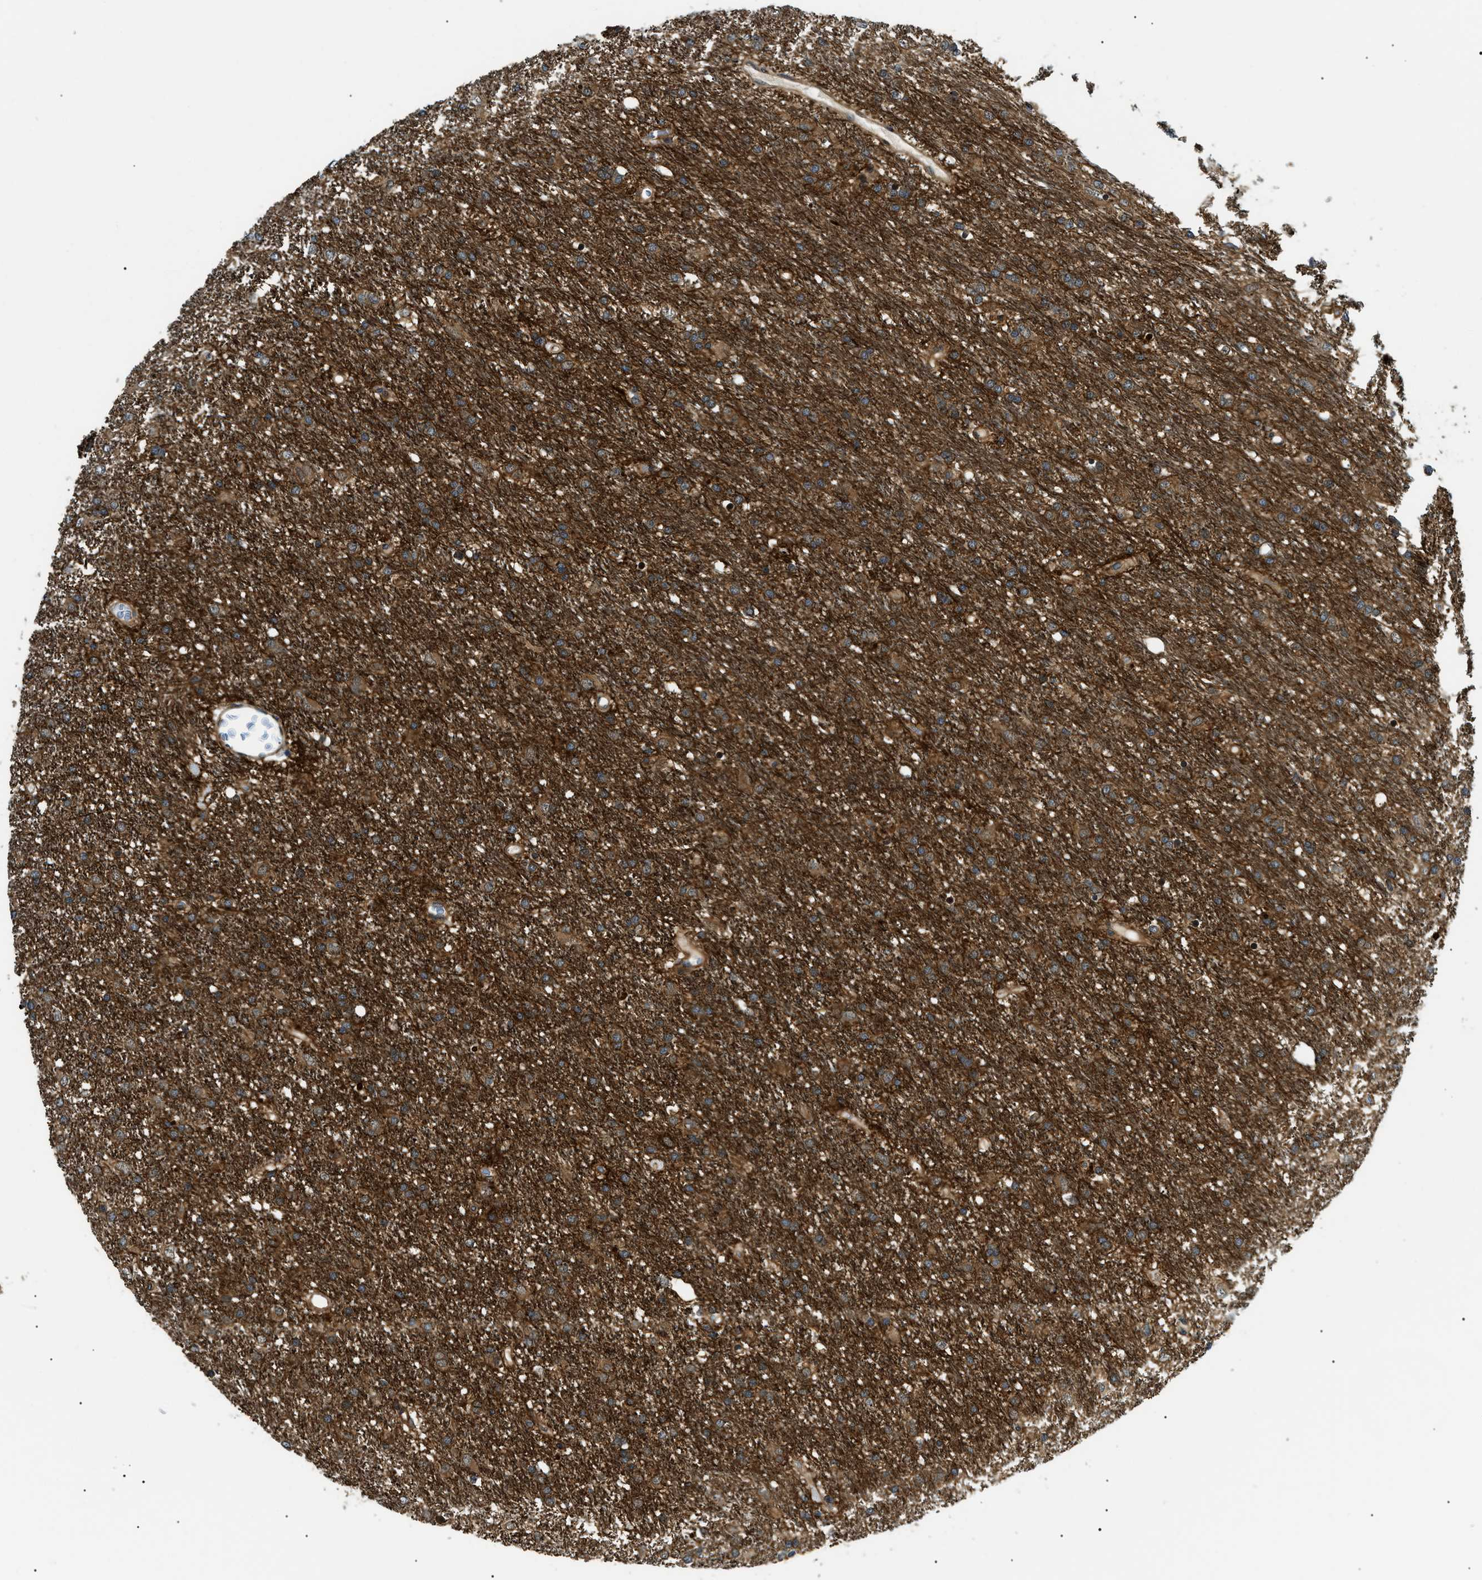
{"staining": {"intensity": "strong", "quantity": ">75%", "location": "cytoplasmic/membranous"}, "tissue": "glioma", "cell_type": "Tumor cells", "image_type": "cancer", "snomed": [{"axis": "morphology", "description": "Glioma, malignant, Low grade"}, {"axis": "topography", "description": "Brain"}], "caption": "Brown immunohistochemical staining in human malignant glioma (low-grade) reveals strong cytoplasmic/membranous positivity in about >75% of tumor cells.", "gene": "ATP6AP1", "patient": {"sex": "male", "age": 77}}